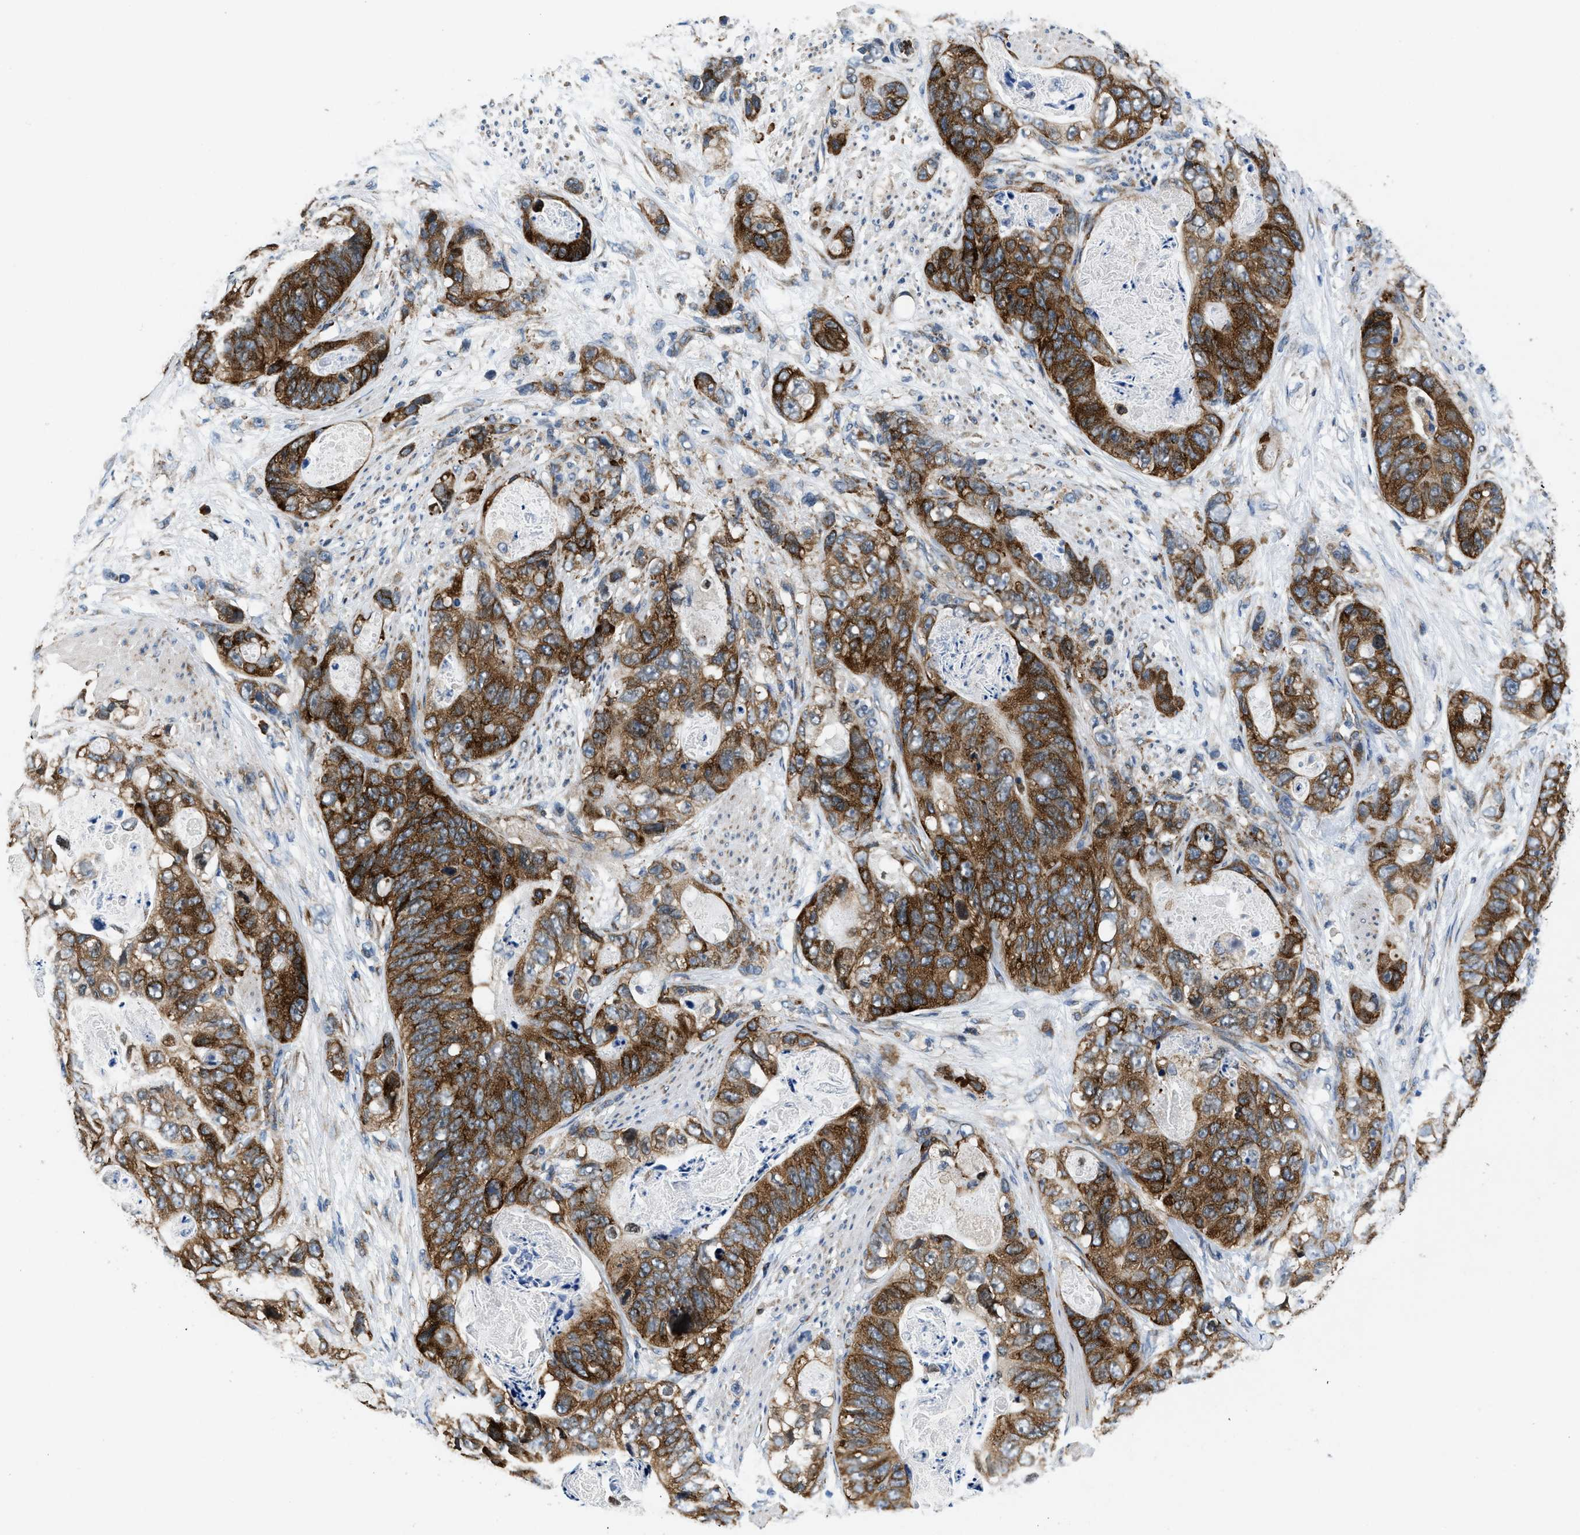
{"staining": {"intensity": "strong", "quantity": ">75%", "location": "cytoplasmic/membranous"}, "tissue": "stomach cancer", "cell_type": "Tumor cells", "image_type": "cancer", "snomed": [{"axis": "morphology", "description": "Adenocarcinoma, NOS"}, {"axis": "topography", "description": "Stomach"}], "caption": "An IHC micrograph of tumor tissue is shown. Protein staining in brown shows strong cytoplasmic/membranous positivity in stomach cancer (adenocarcinoma) within tumor cells.", "gene": "PA2G4", "patient": {"sex": "female", "age": 89}}